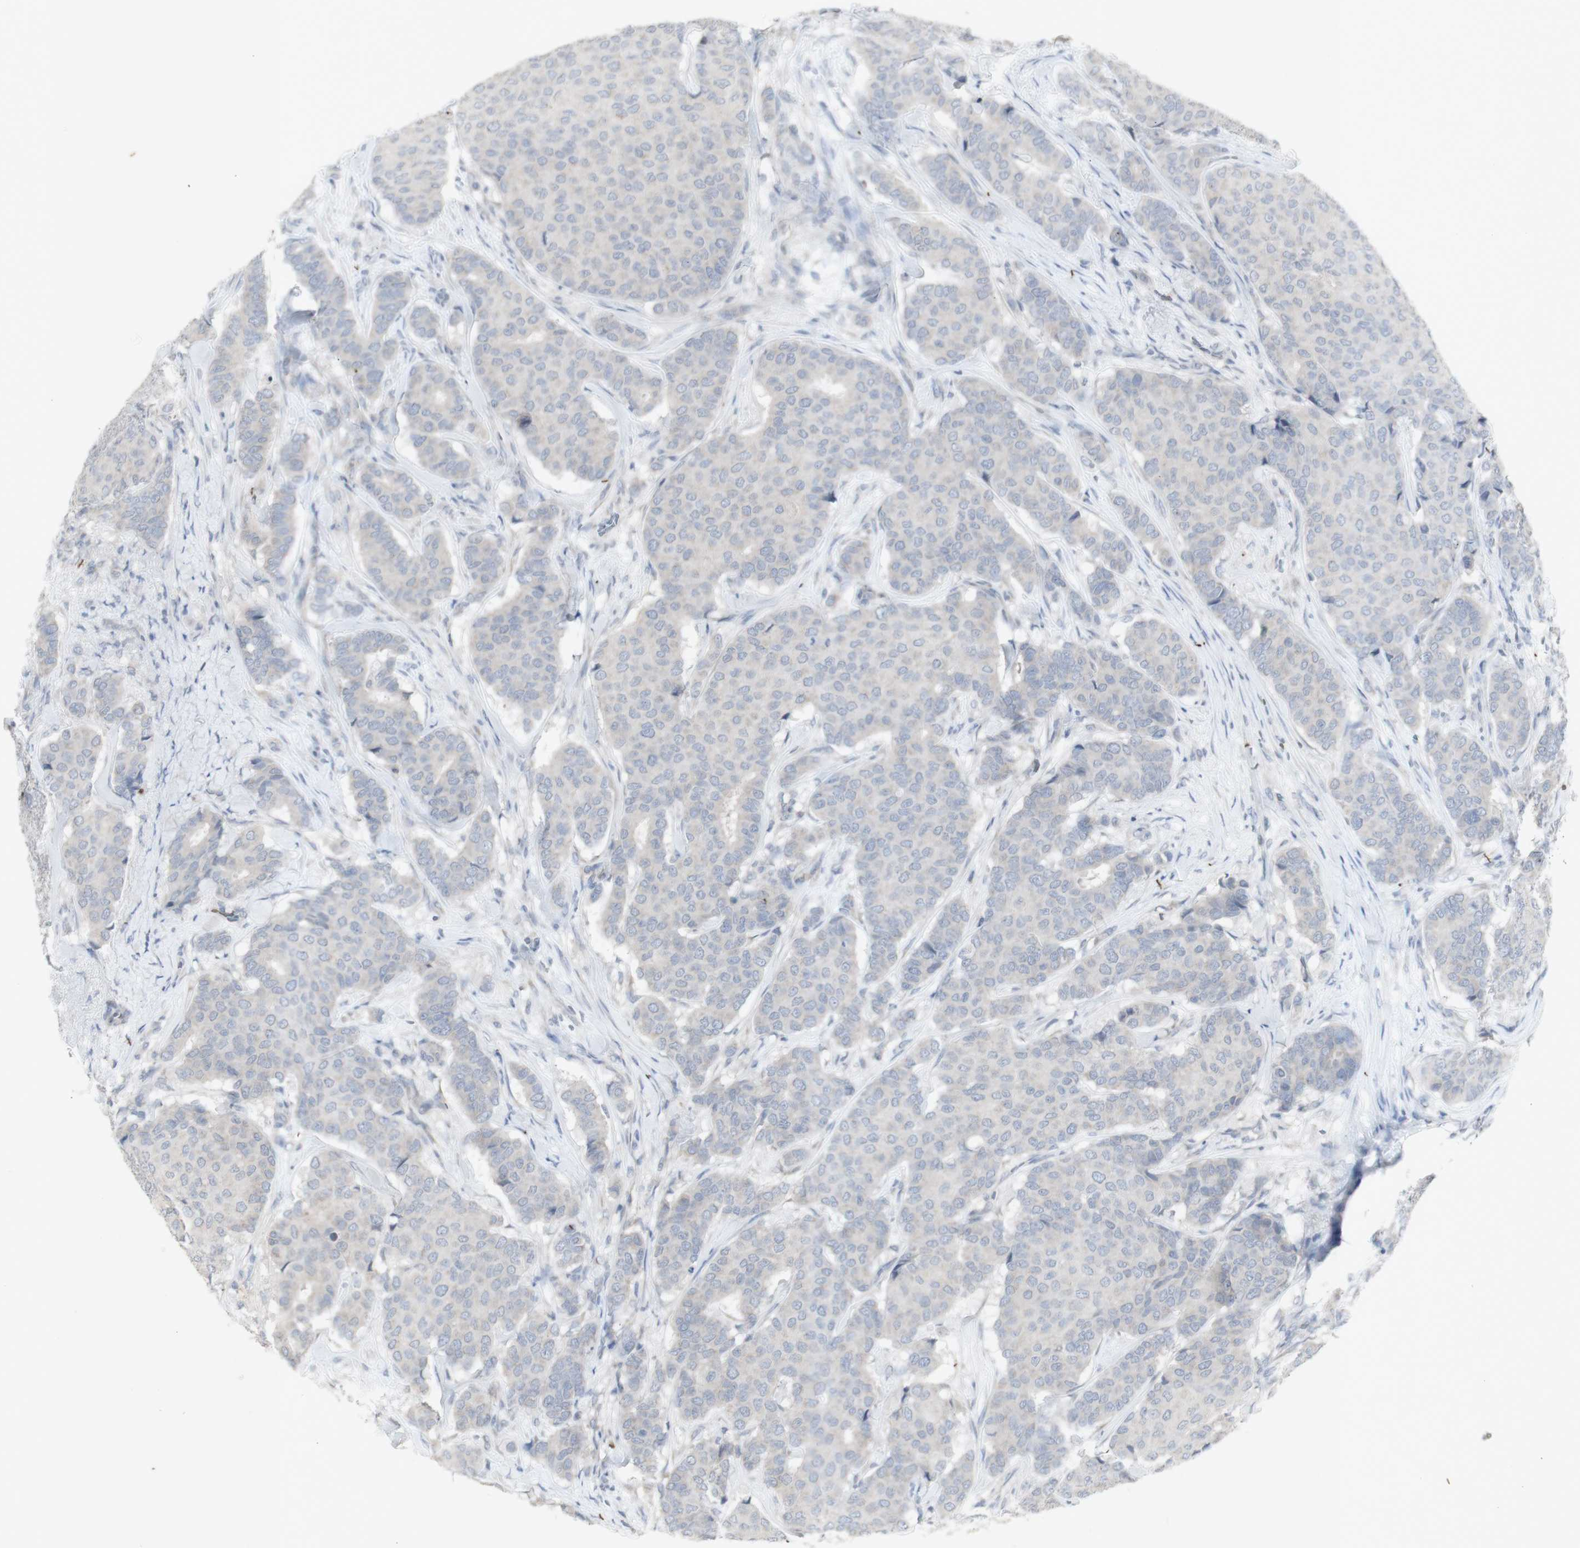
{"staining": {"intensity": "negative", "quantity": "none", "location": "none"}, "tissue": "breast cancer", "cell_type": "Tumor cells", "image_type": "cancer", "snomed": [{"axis": "morphology", "description": "Duct carcinoma"}, {"axis": "topography", "description": "Breast"}], "caption": "Breast cancer stained for a protein using IHC exhibits no staining tumor cells.", "gene": "INS", "patient": {"sex": "female", "age": 75}}